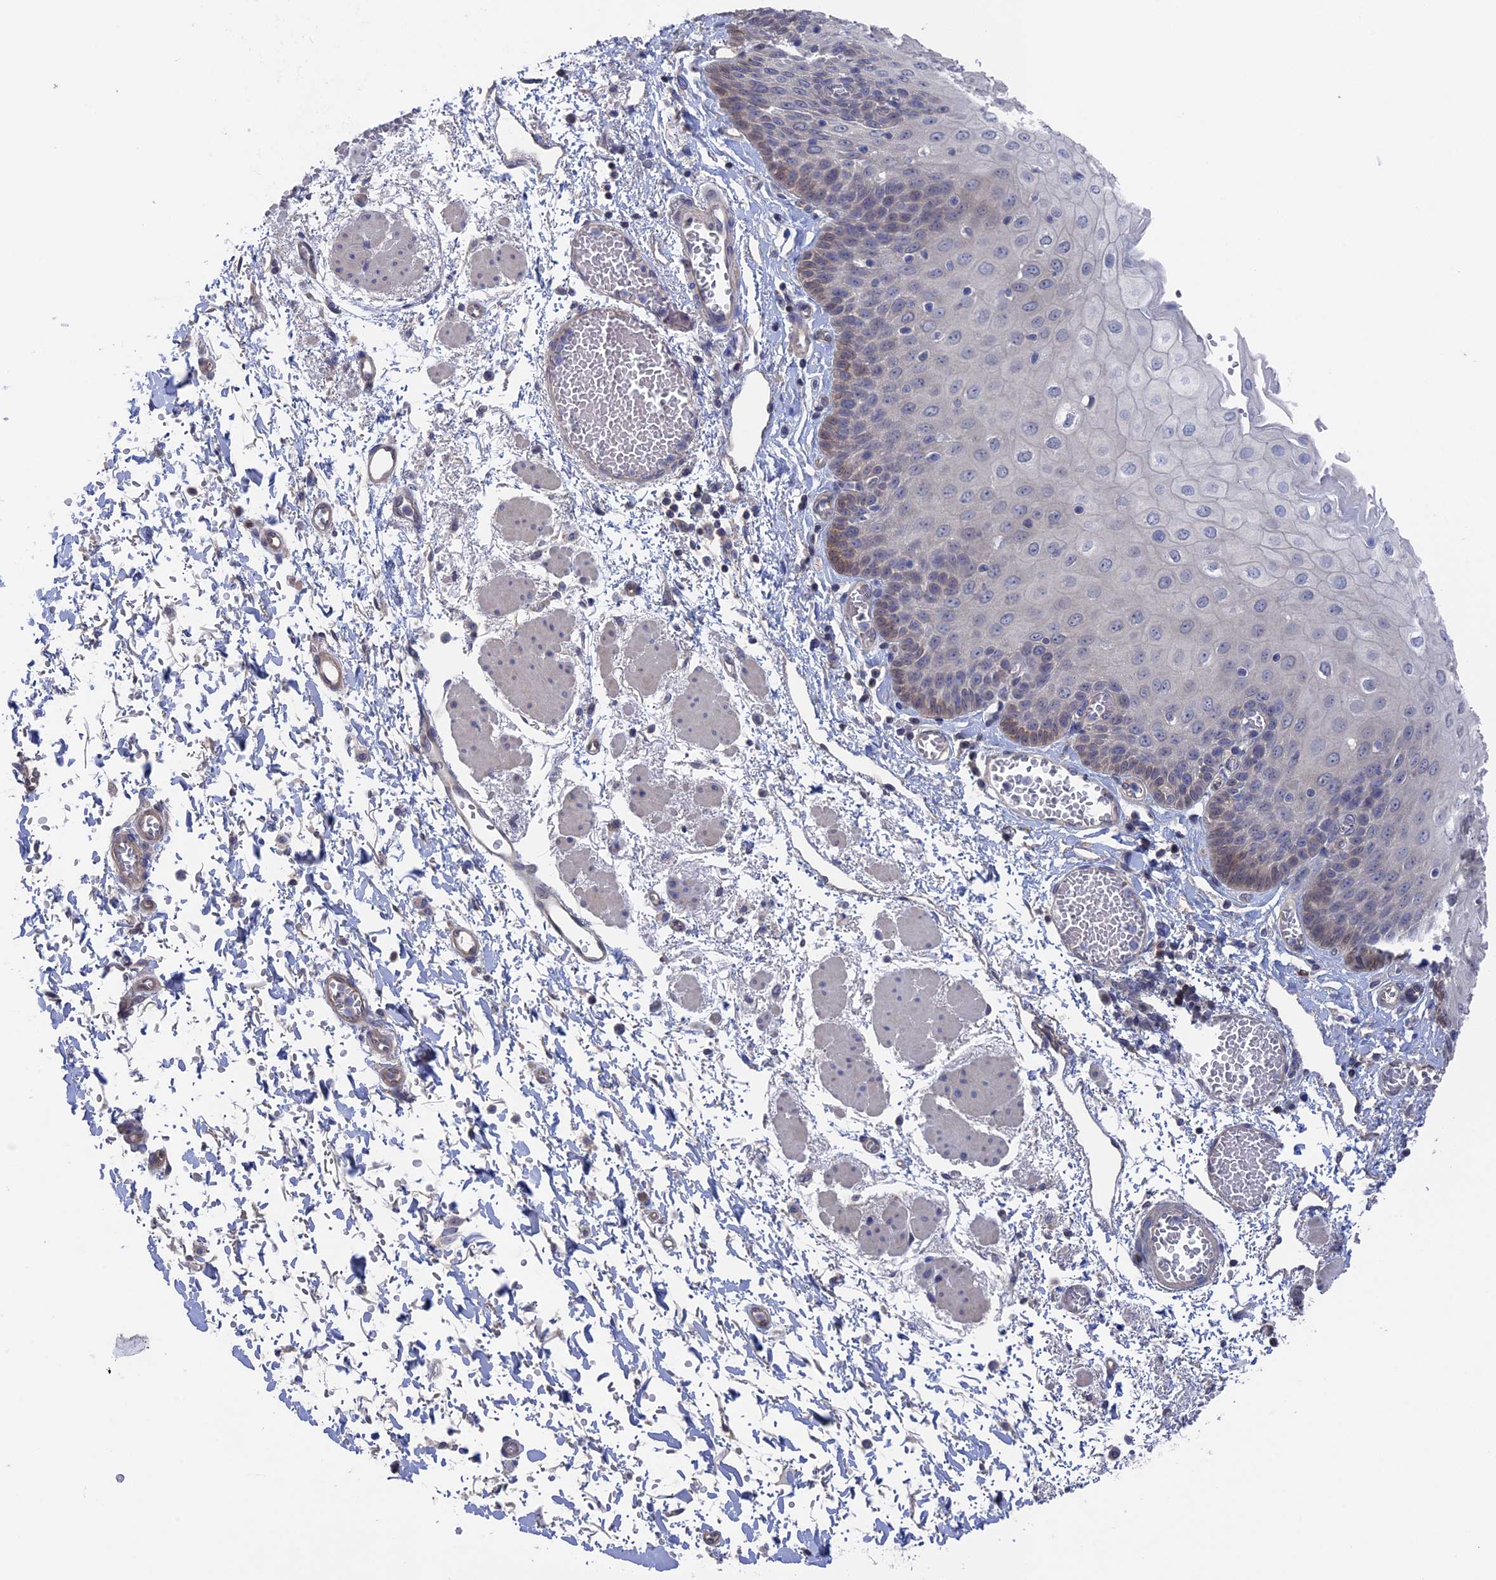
{"staining": {"intensity": "weak", "quantity": "<25%", "location": "cytoplasmic/membranous,nuclear"}, "tissue": "esophagus", "cell_type": "Squamous epithelial cells", "image_type": "normal", "snomed": [{"axis": "morphology", "description": "Normal tissue, NOS"}, {"axis": "topography", "description": "Esophagus"}], "caption": "The histopathology image exhibits no staining of squamous epithelial cells in unremarkable esophagus.", "gene": "NUTF2", "patient": {"sex": "male", "age": 81}}